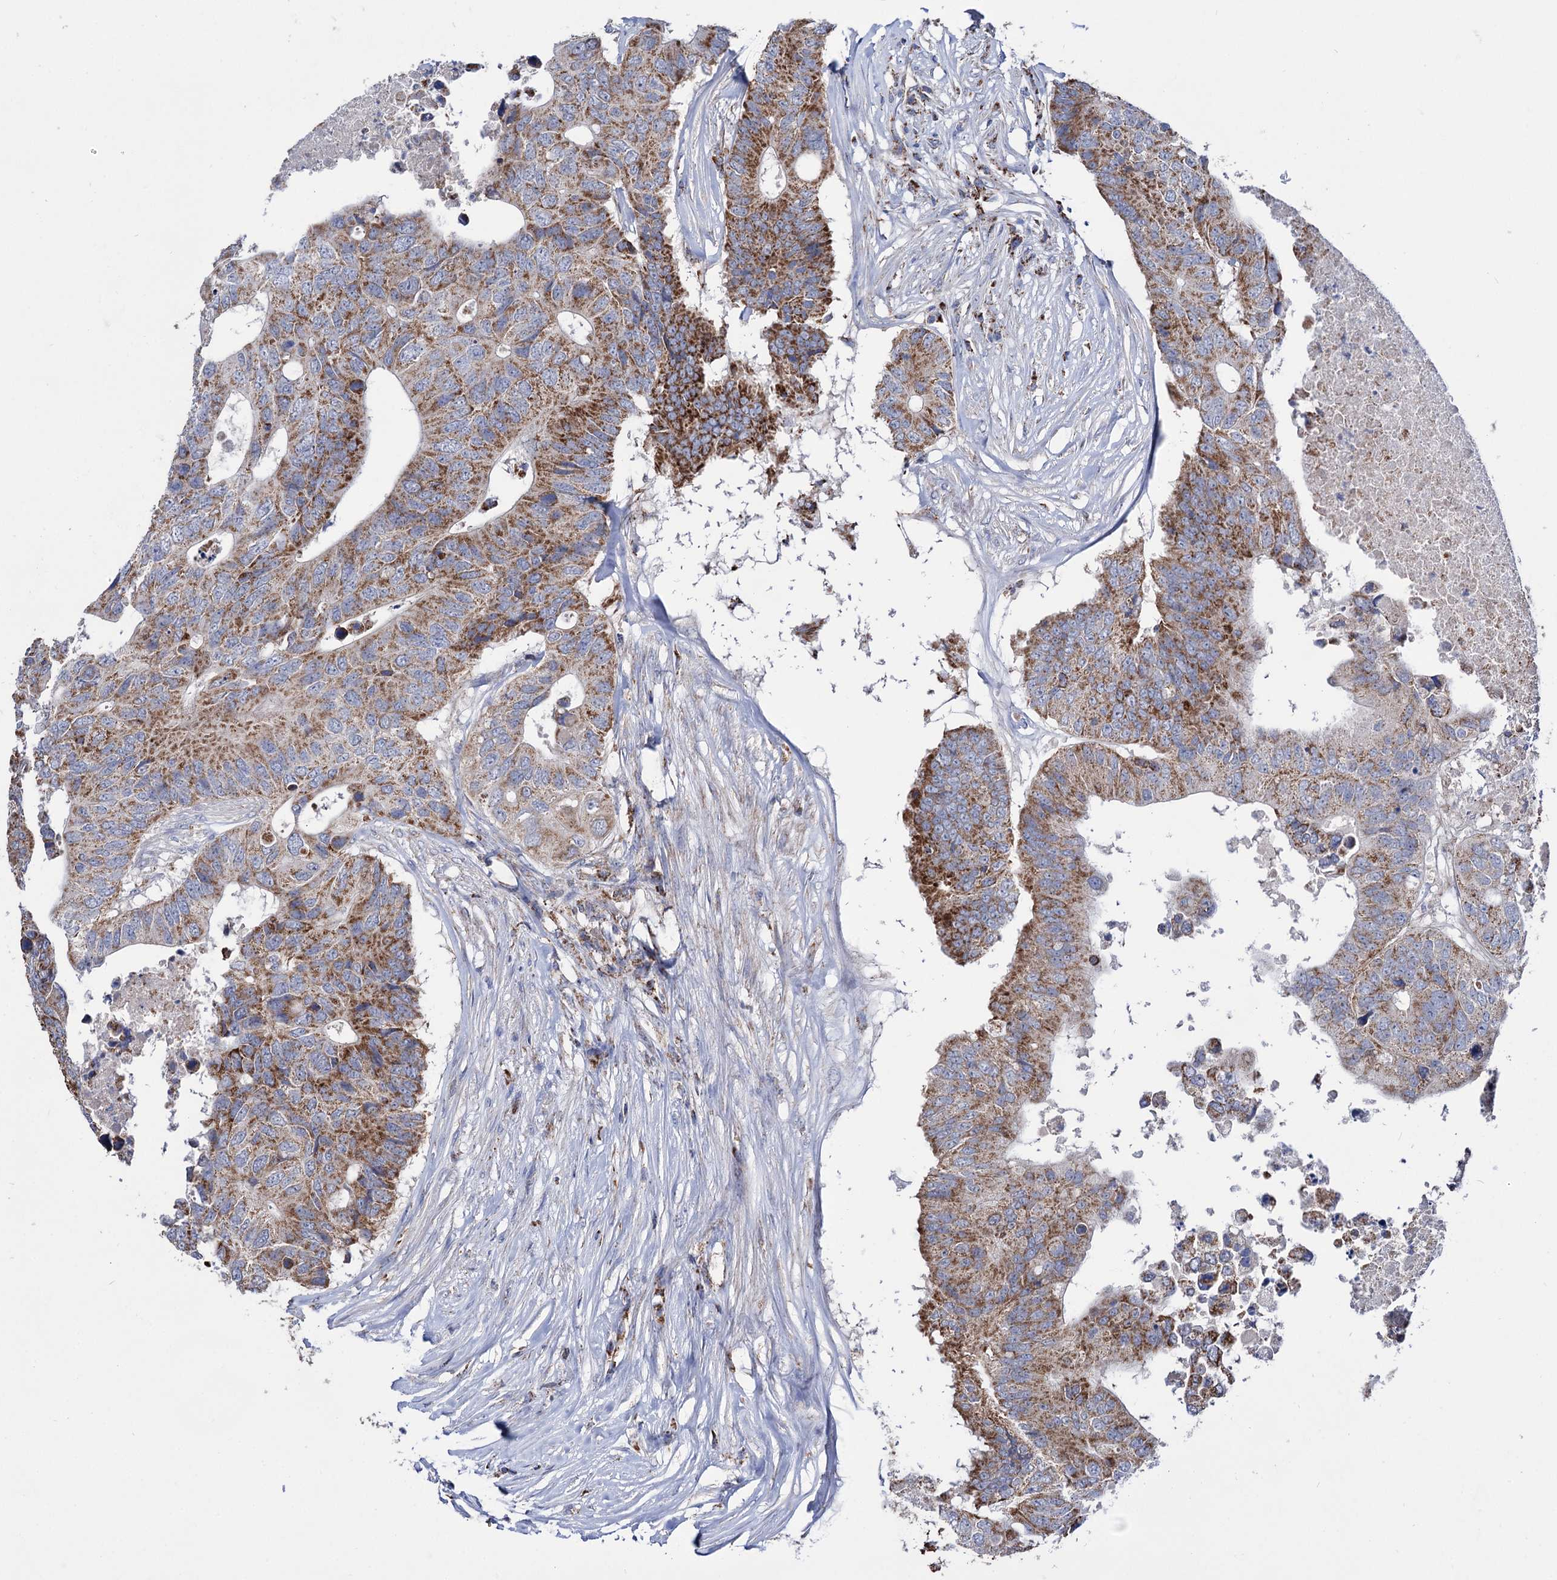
{"staining": {"intensity": "strong", "quantity": ">75%", "location": "cytoplasmic/membranous"}, "tissue": "colorectal cancer", "cell_type": "Tumor cells", "image_type": "cancer", "snomed": [{"axis": "morphology", "description": "Adenocarcinoma, NOS"}, {"axis": "topography", "description": "Colon"}], "caption": "This image exhibits immunohistochemistry staining of human colorectal cancer (adenocarcinoma), with high strong cytoplasmic/membranous positivity in about >75% of tumor cells.", "gene": "ABHD10", "patient": {"sex": "male", "age": 71}}